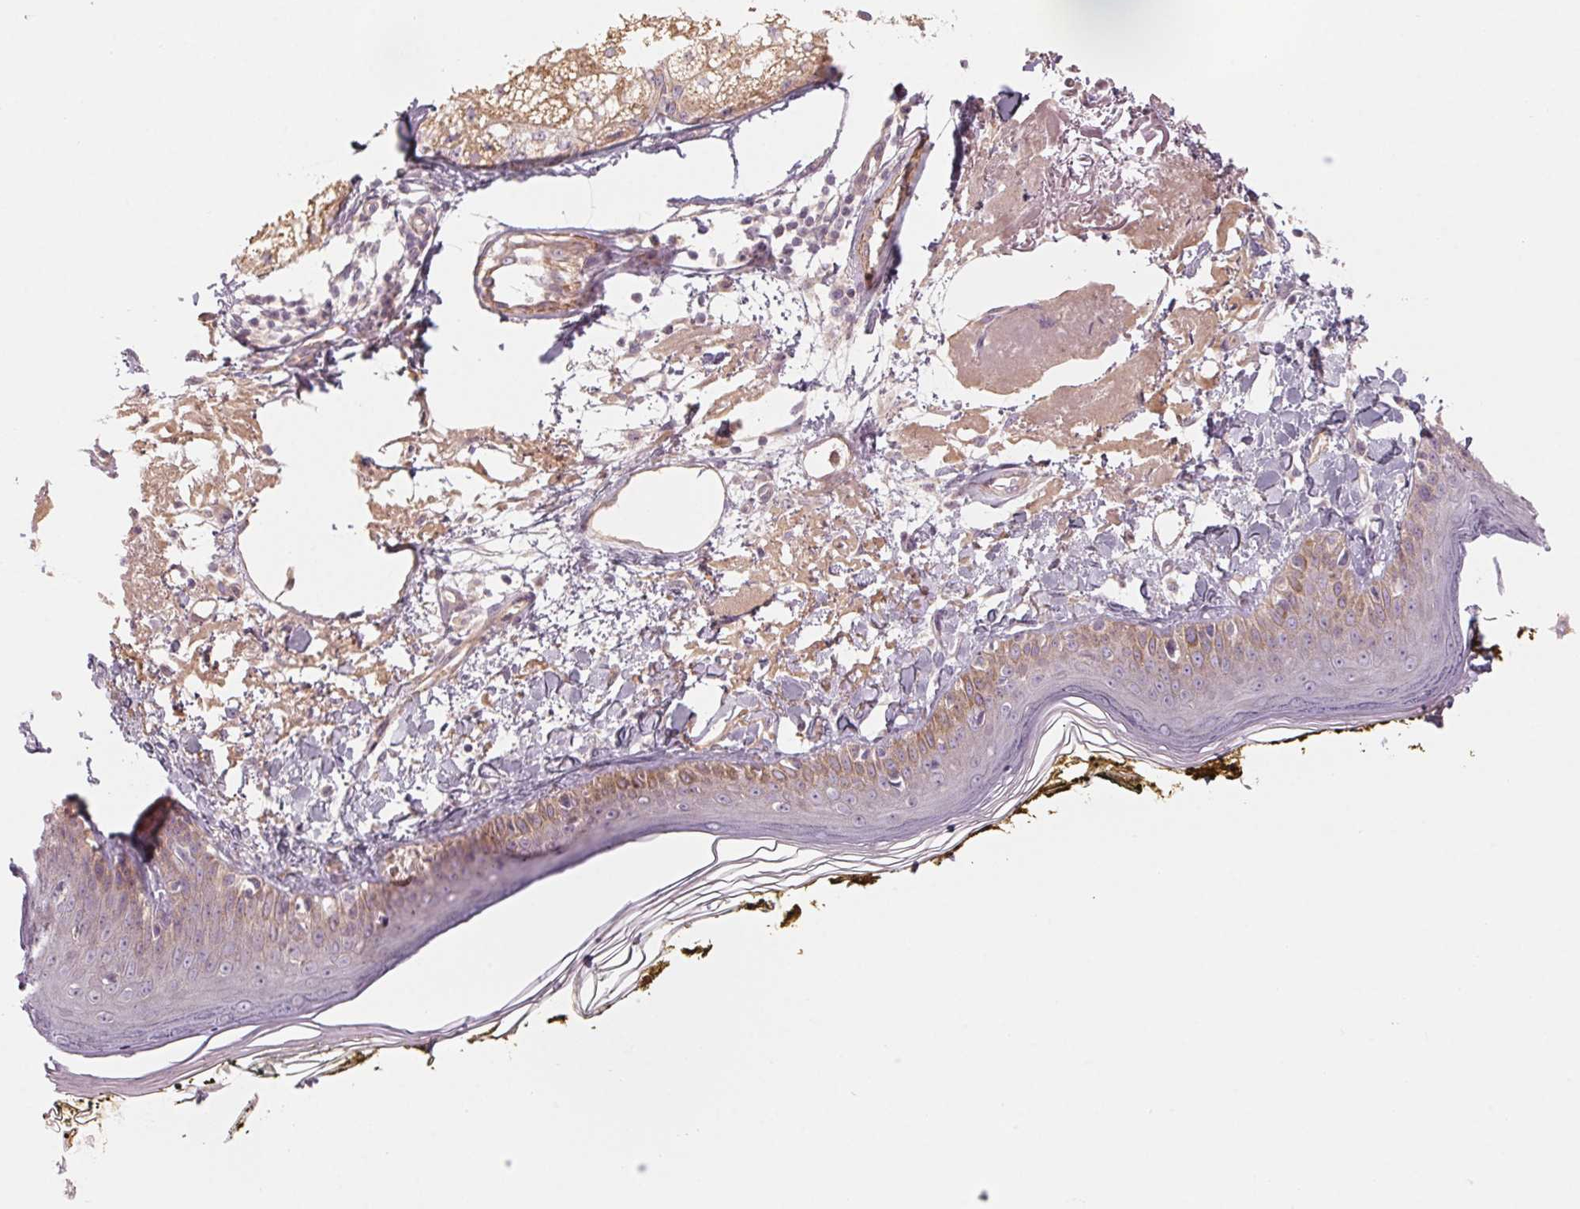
{"staining": {"intensity": "weak", "quantity": "25%-75%", "location": "cytoplasmic/membranous"}, "tissue": "skin", "cell_type": "Fibroblasts", "image_type": "normal", "snomed": [{"axis": "morphology", "description": "Normal tissue, NOS"}, {"axis": "topography", "description": "Skin"}], "caption": "The image displays a brown stain indicating the presence of a protein in the cytoplasmic/membranous of fibroblasts in skin.", "gene": "CCDC112", "patient": {"sex": "male", "age": 76}}